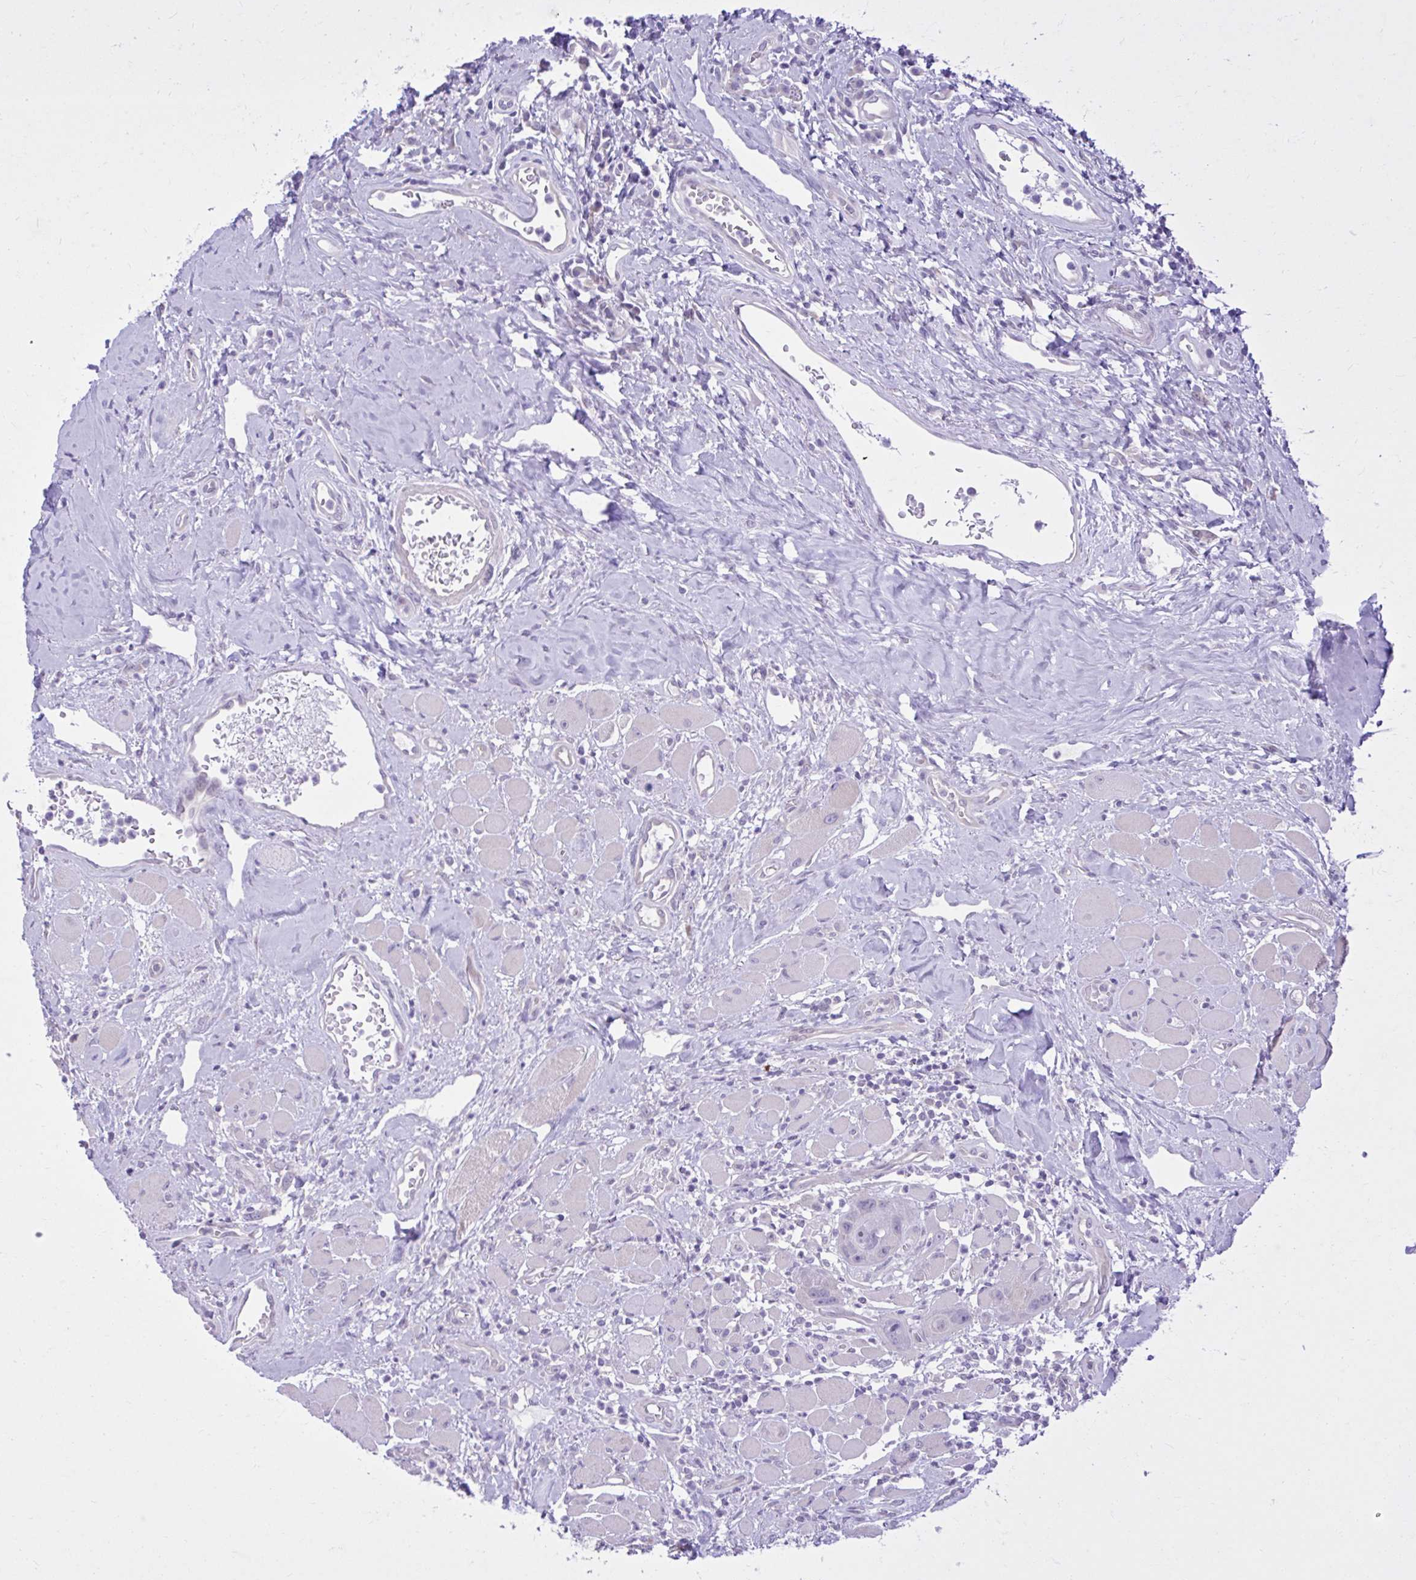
{"staining": {"intensity": "negative", "quantity": "none", "location": "none"}, "tissue": "head and neck cancer", "cell_type": "Tumor cells", "image_type": "cancer", "snomed": [{"axis": "morphology", "description": "Squamous cell carcinoma, NOS"}, {"axis": "topography", "description": "Head-Neck"}], "caption": "Human squamous cell carcinoma (head and neck) stained for a protein using IHC shows no expression in tumor cells.", "gene": "FAM153A", "patient": {"sex": "female", "age": 59}}